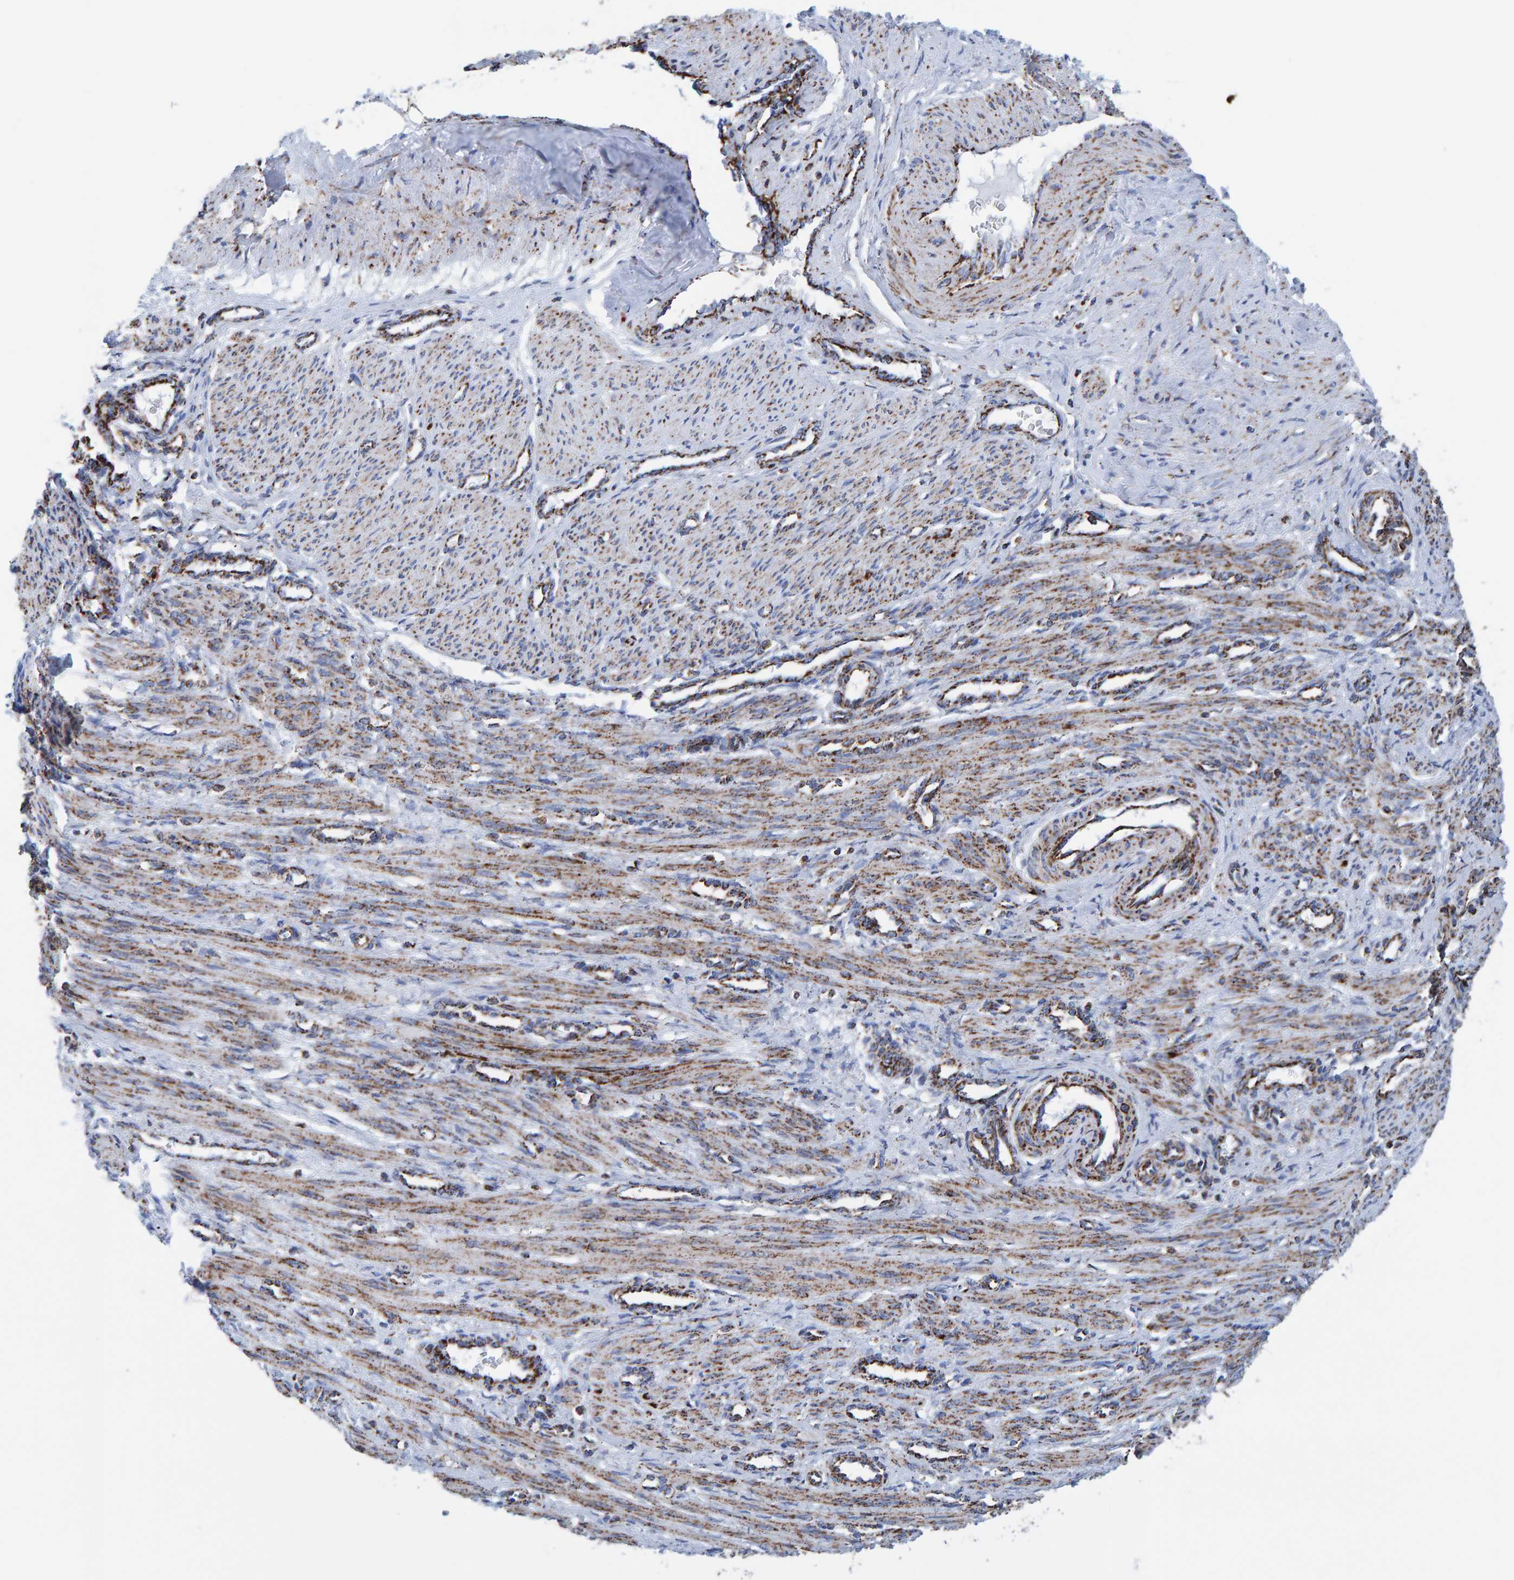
{"staining": {"intensity": "moderate", "quantity": "25%-75%", "location": "cytoplasmic/membranous"}, "tissue": "smooth muscle", "cell_type": "Smooth muscle cells", "image_type": "normal", "snomed": [{"axis": "morphology", "description": "Normal tissue, NOS"}, {"axis": "topography", "description": "Endometrium"}], "caption": "Moderate cytoplasmic/membranous expression for a protein is identified in about 25%-75% of smooth muscle cells of normal smooth muscle using IHC.", "gene": "ENSG00000262660", "patient": {"sex": "female", "age": 33}}